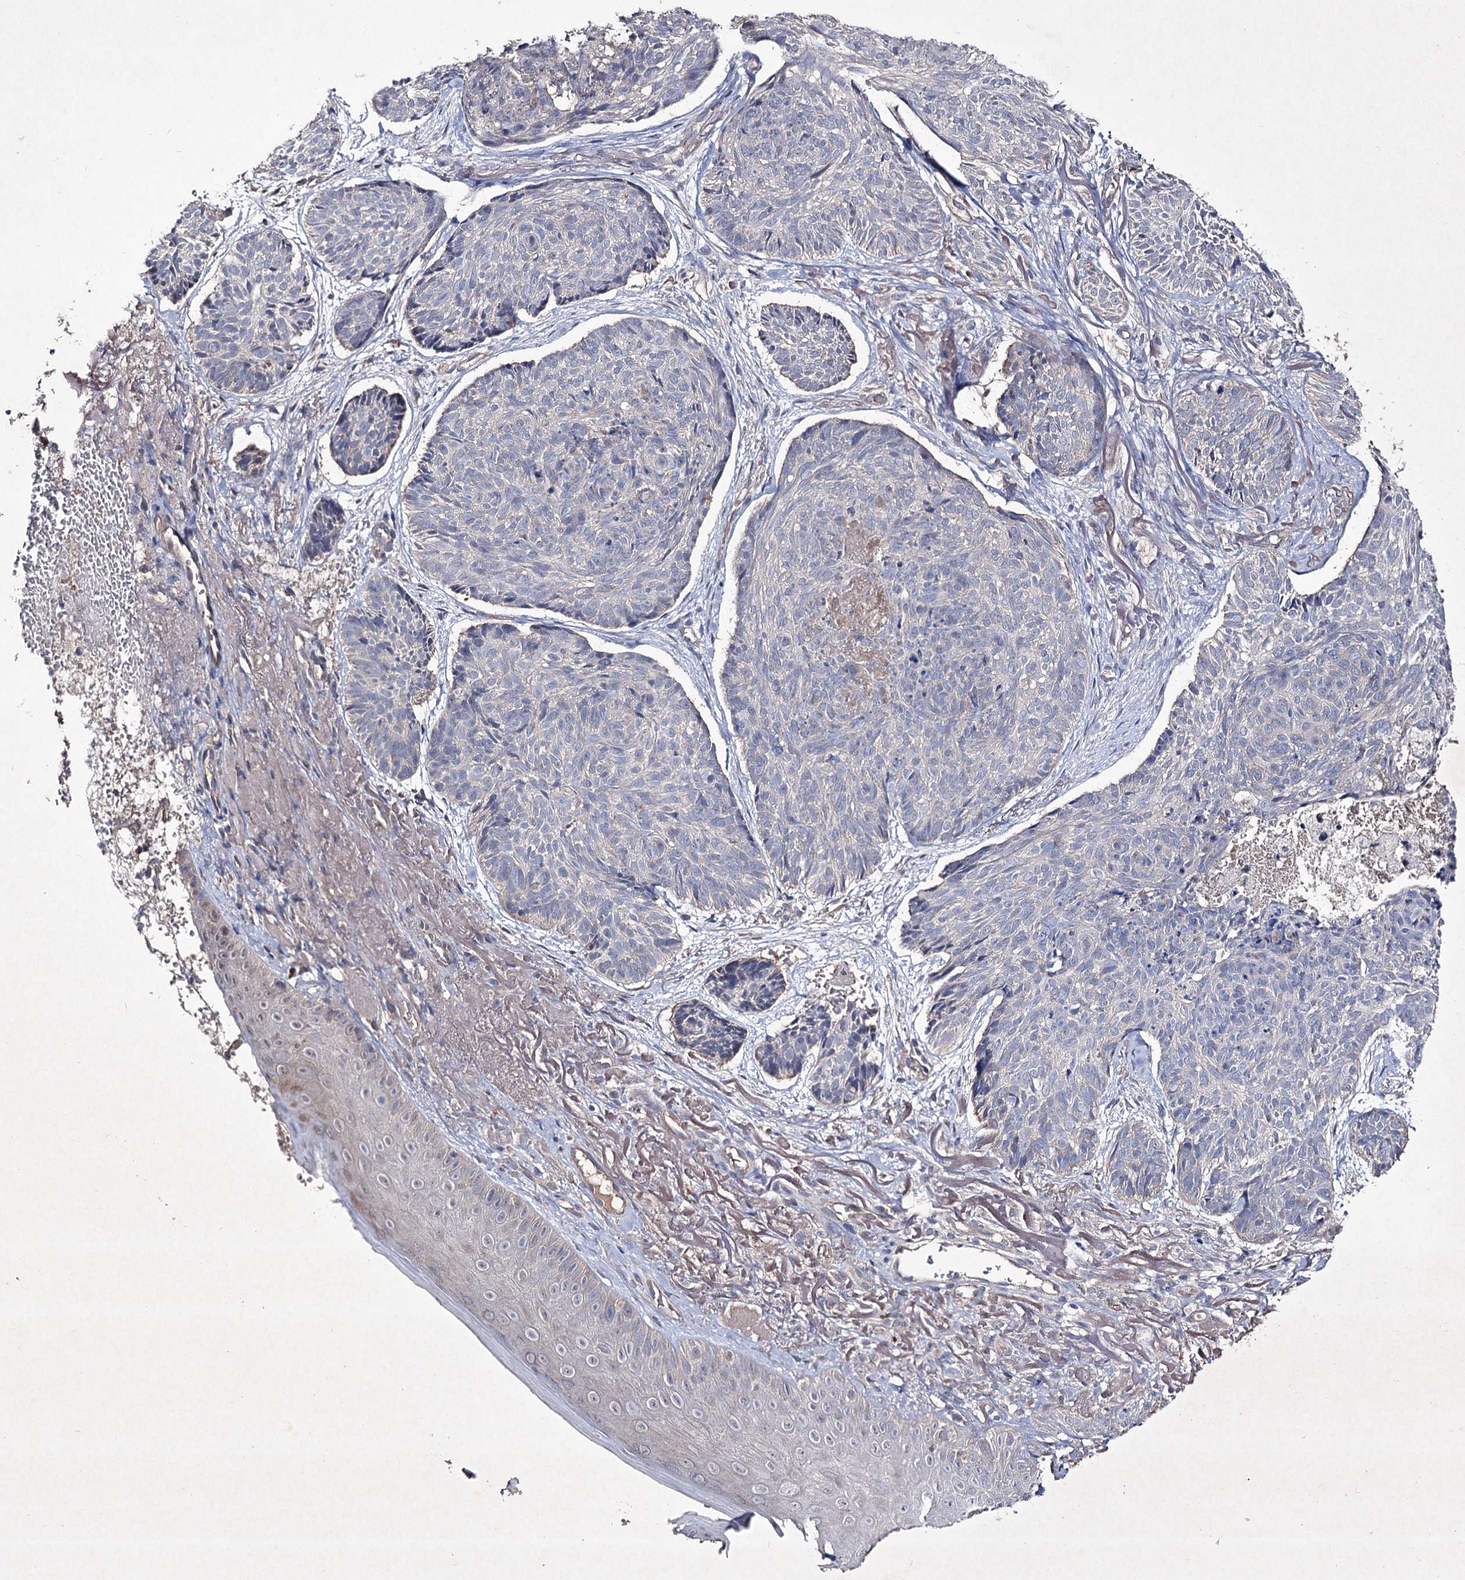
{"staining": {"intensity": "negative", "quantity": "none", "location": "none"}, "tissue": "skin cancer", "cell_type": "Tumor cells", "image_type": "cancer", "snomed": [{"axis": "morphology", "description": "Normal tissue, NOS"}, {"axis": "morphology", "description": "Basal cell carcinoma"}, {"axis": "topography", "description": "Skin"}], "caption": "Tumor cells are negative for brown protein staining in skin cancer.", "gene": "SEMA4G", "patient": {"sex": "male", "age": 66}}